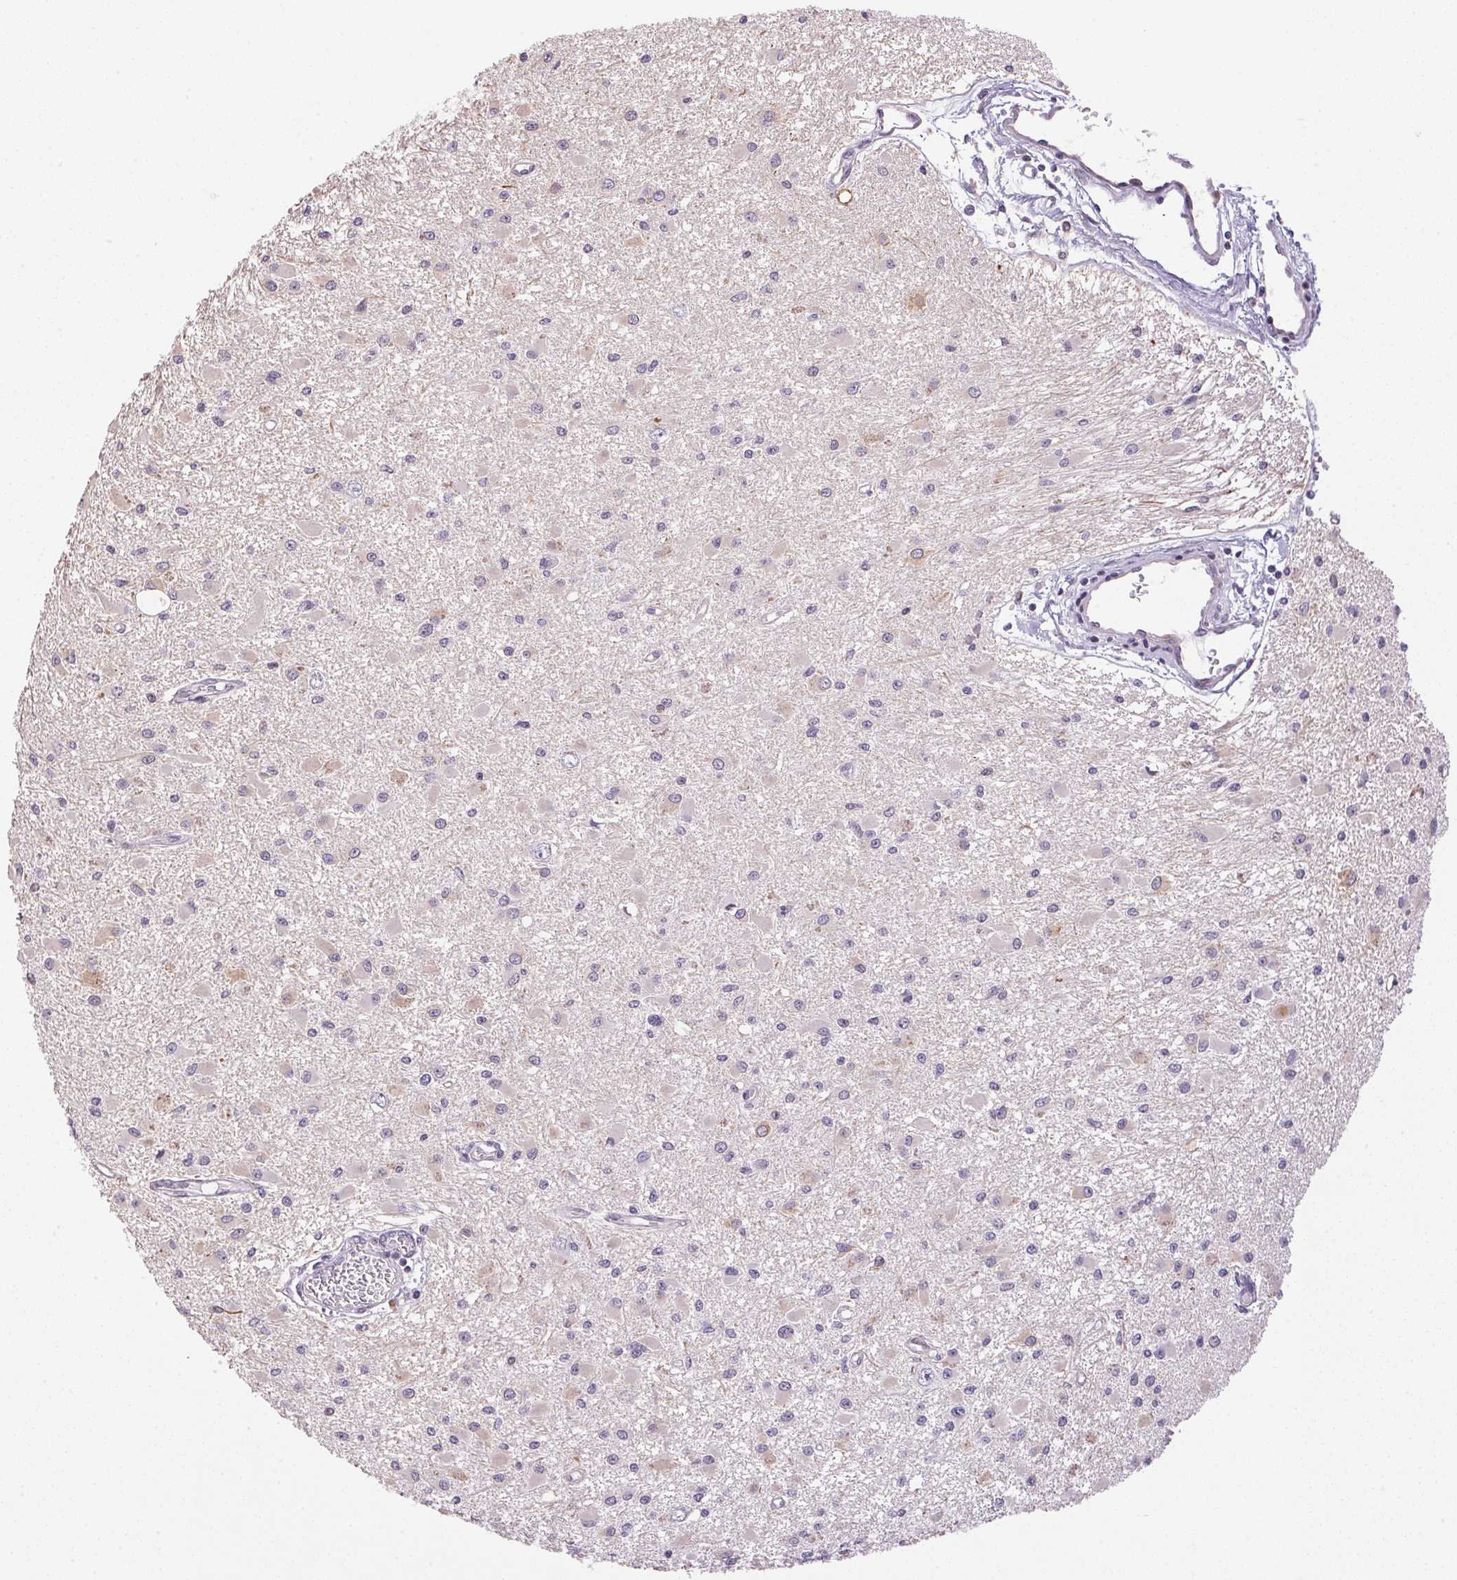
{"staining": {"intensity": "negative", "quantity": "none", "location": "none"}, "tissue": "glioma", "cell_type": "Tumor cells", "image_type": "cancer", "snomed": [{"axis": "morphology", "description": "Glioma, malignant, High grade"}, {"axis": "topography", "description": "Brain"}], "caption": "Tumor cells are negative for brown protein staining in malignant high-grade glioma. (DAB IHC, high magnification).", "gene": "GYG2", "patient": {"sex": "male", "age": 54}}